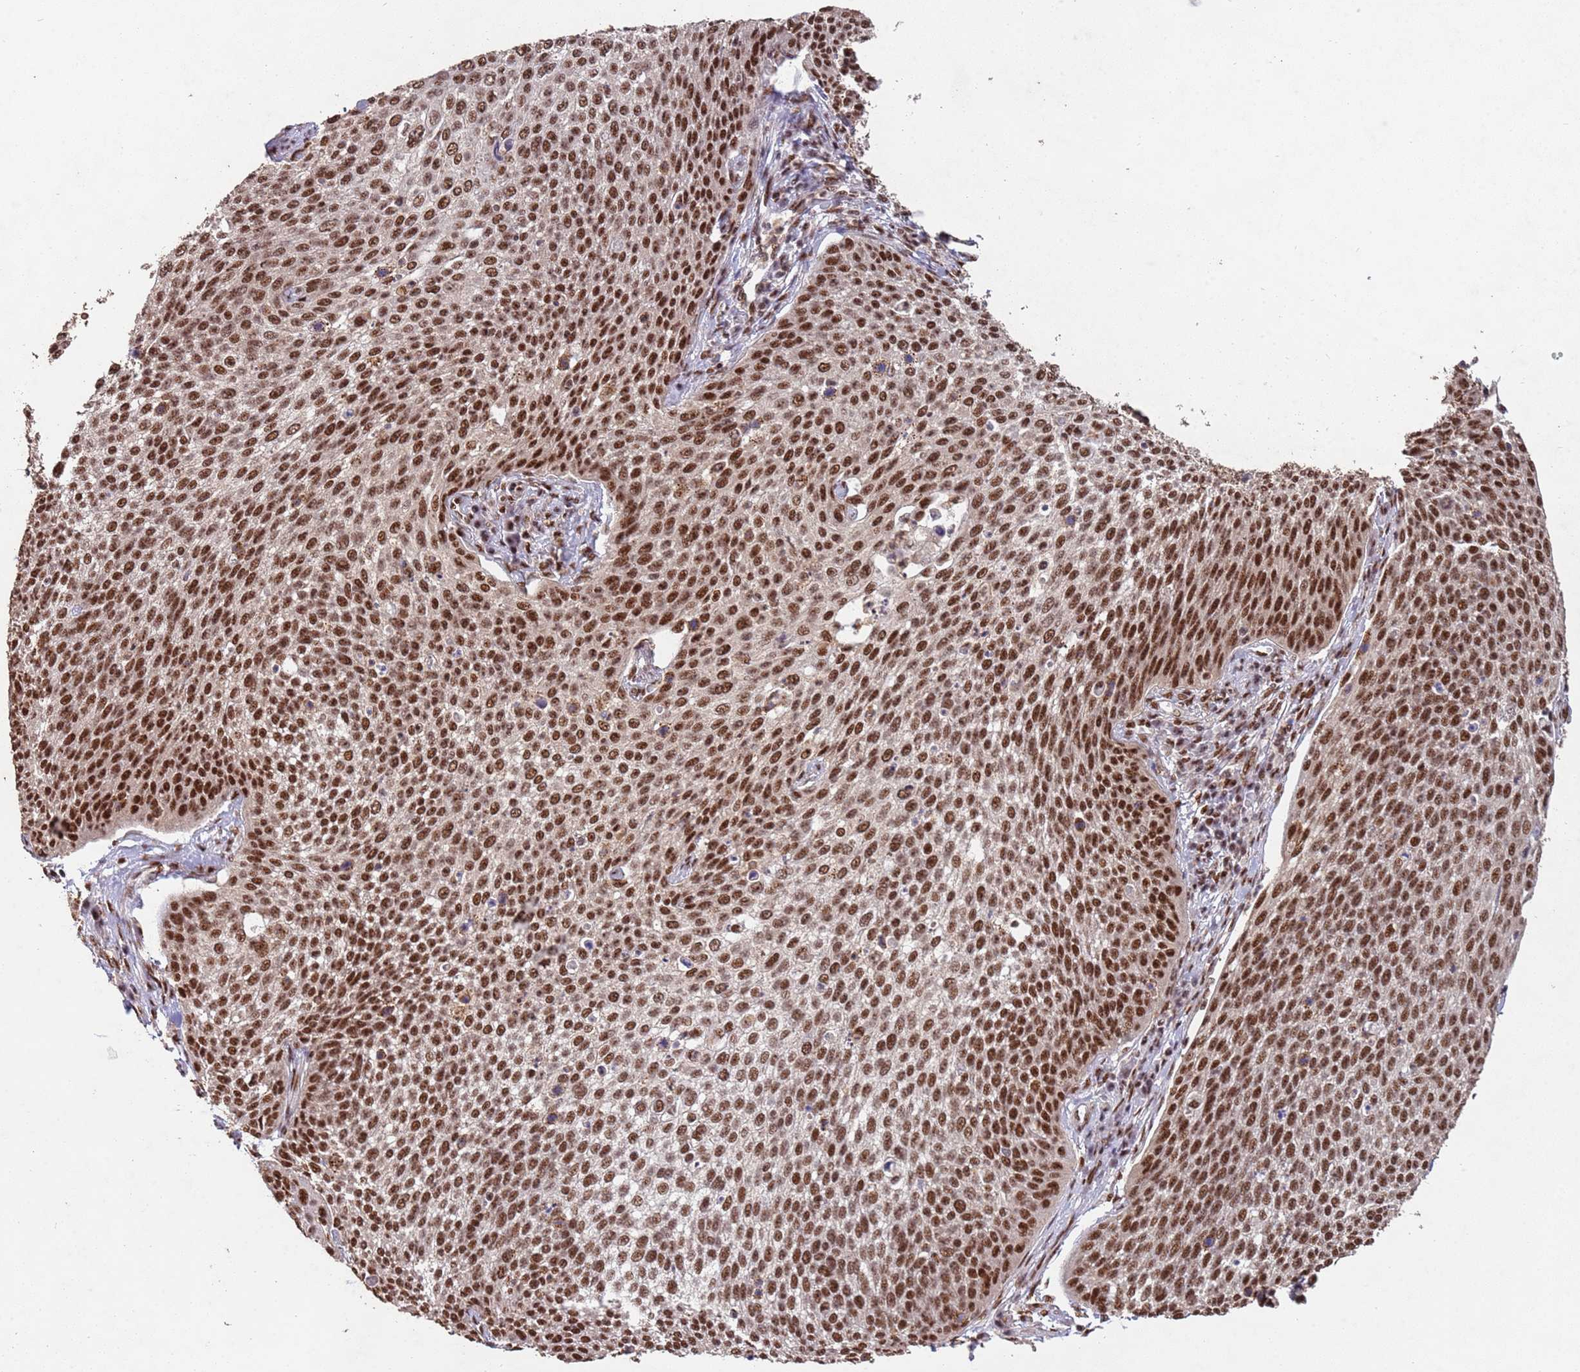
{"staining": {"intensity": "strong", "quantity": ">75%", "location": "nuclear"}, "tissue": "cervical cancer", "cell_type": "Tumor cells", "image_type": "cancer", "snomed": [{"axis": "morphology", "description": "Squamous cell carcinoma, NOS"}, {"axis": "topography", "description": "Cervix"}], "caption": "Protein analysis of squamous cell carcinoma (cervical) tissue shows strong nuclear staining in about >75% of tumor cells. The protein of interest is shown in brown color, while the nuclei are stained blue.", "gene": "ESF1", "patient": {"sex": "female", "age": 34}}